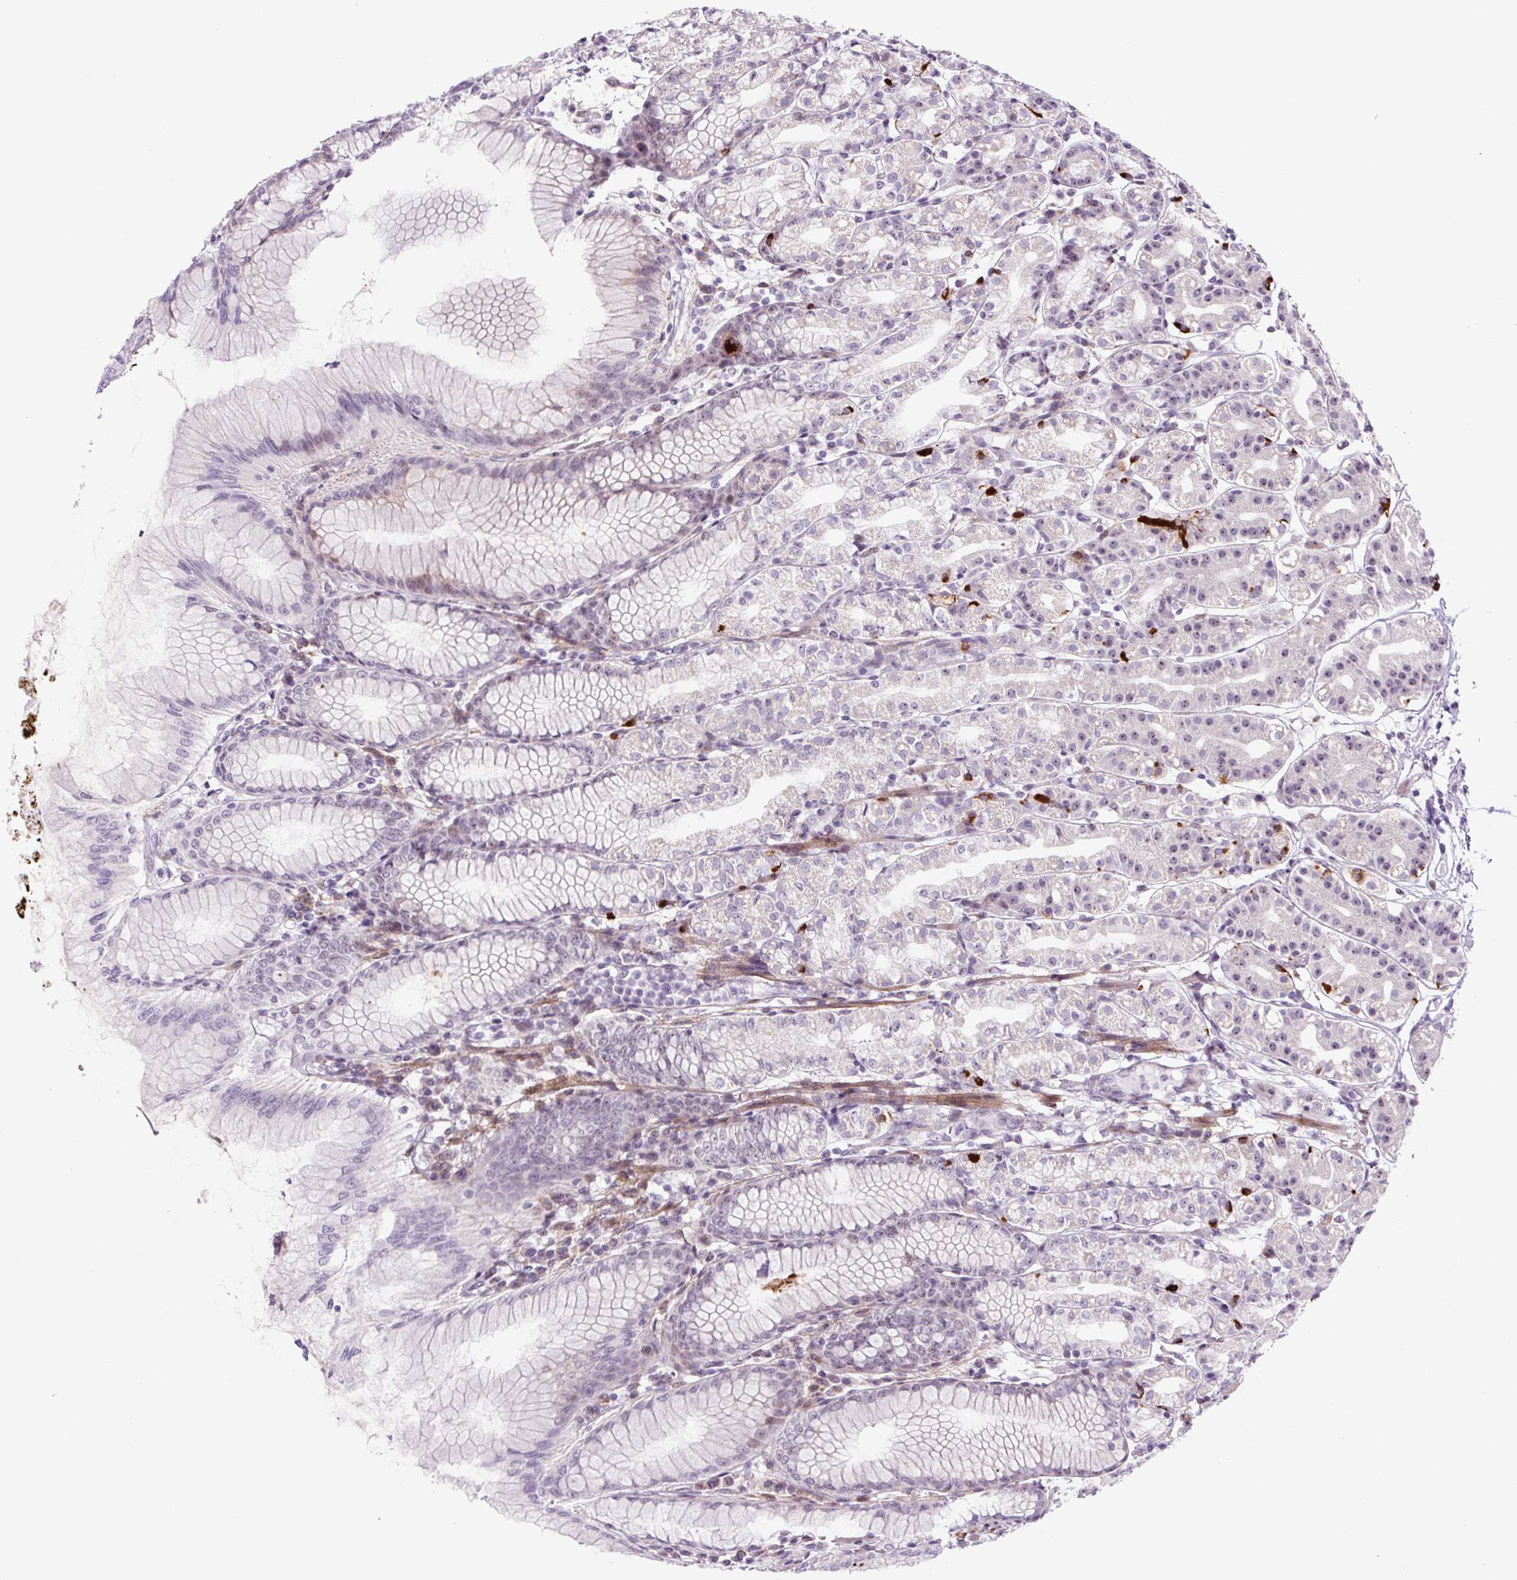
{"staining": {"intensity": "strong", "quantity": "<25%", "location": "cytoplasmic/membranous"}, "tissue": "stomach", "cell_type": "Glandular cells", "image_type": "normal", "snomed": [{"axis": "morphology", "description": "Normal tissue, NOS"}, {"axis": "topography", "description": "Stomach"}], "caption": "Immunohistochemistry (IHC) photomicrograph of benign human stomach stained for a protein (brown), which demonstrates medium levels of strong cytoplasmic/membranous expression in approximately <25% of glandular cells.", "gene": "RRS1", "patient": {"sex": "female", "age": 57}}